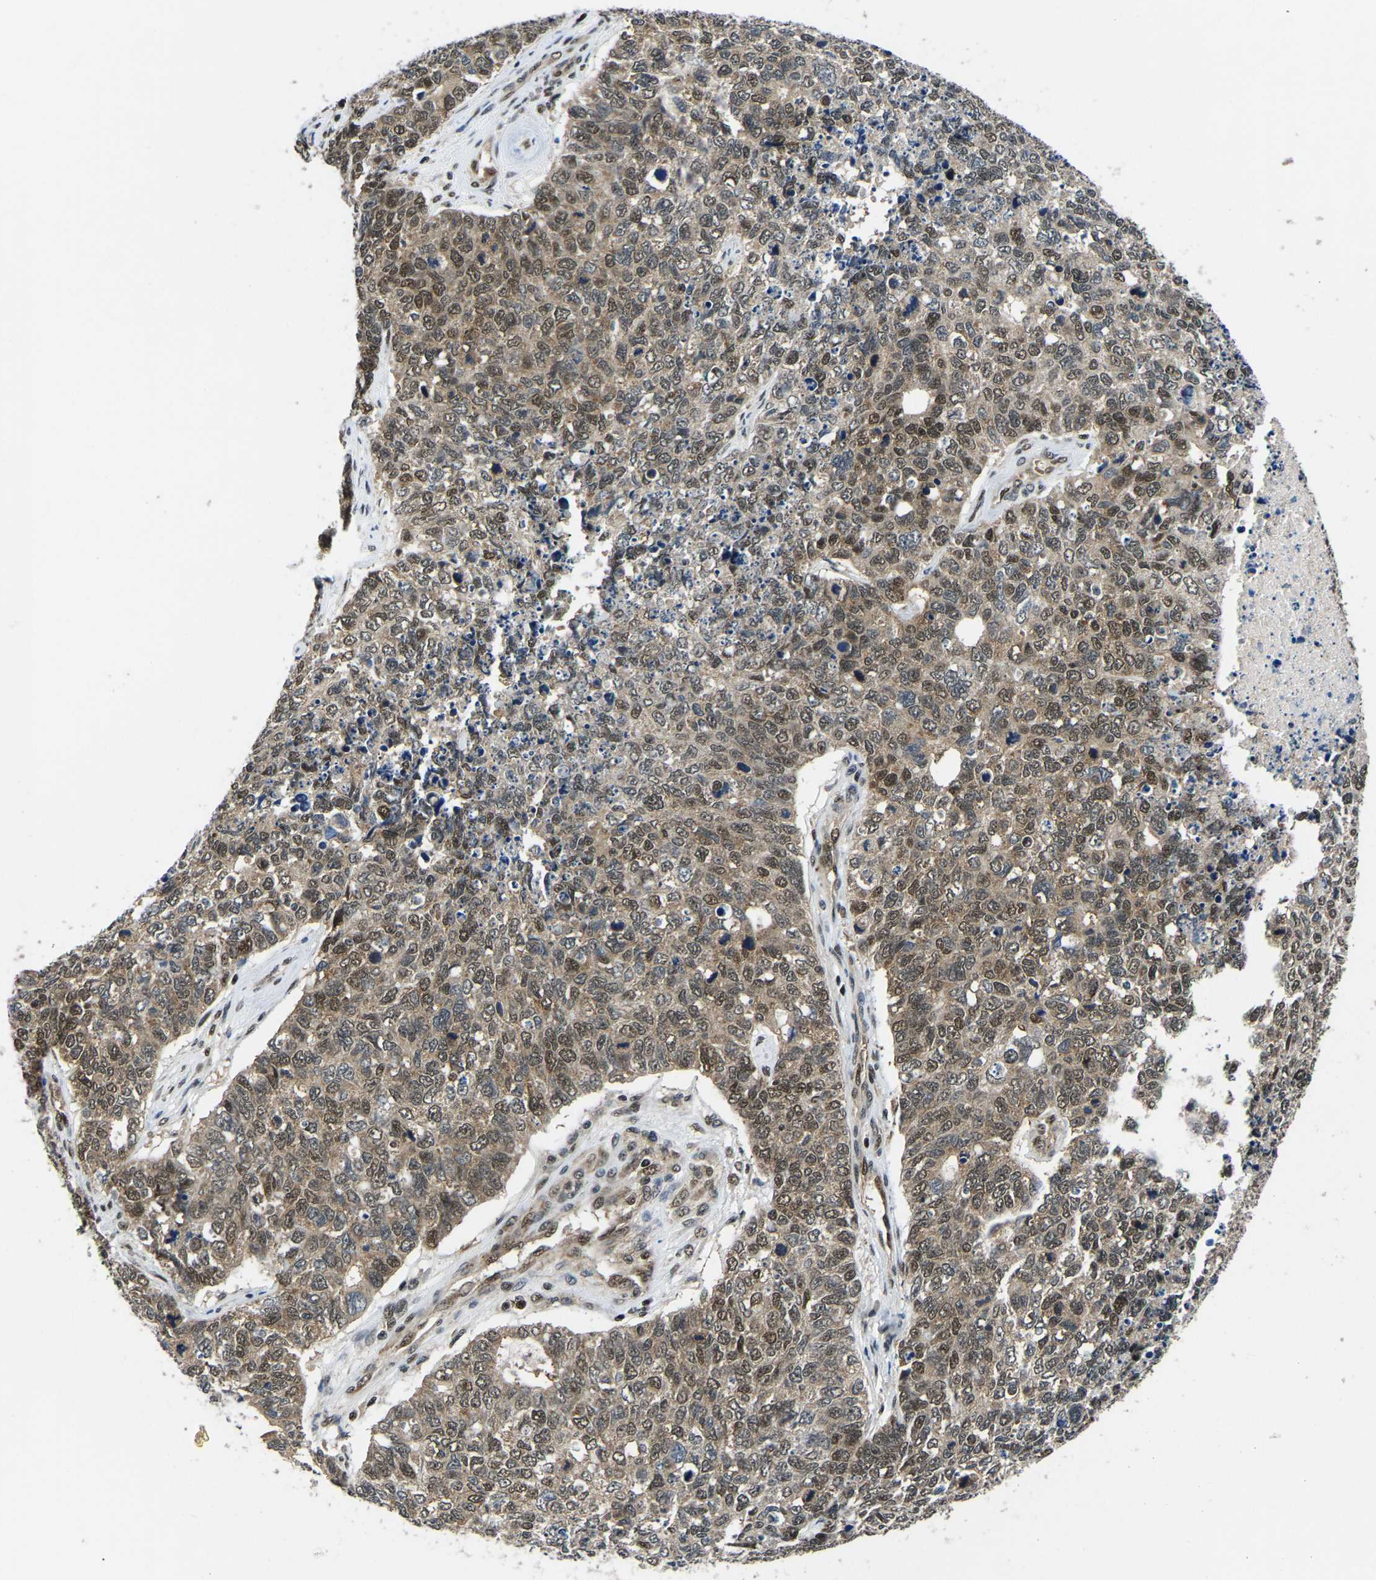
{"staining": {"intensity": "moderate", "quantity": ">75%", "location": "cytoplasmic/membranous,nuclear"}, "tissue": "cervical cancer", "cell_type": "Tumor cells", "image_type": "cancer", "snomed": [{"axis": "morphology", "description": "Squamous cell carcinoma, NOS"}, {"axis": "topography", "description": "Cervix"}], "caption": "Cervical squamous cell carcinoma stained for a protein (brown) demonstrates moderate cytoplasmic/membranous and nuclear positive expression in about >75% of tumor cells.", "gene": "DFFA", "patient": {"sex": "female", "age": 63}}